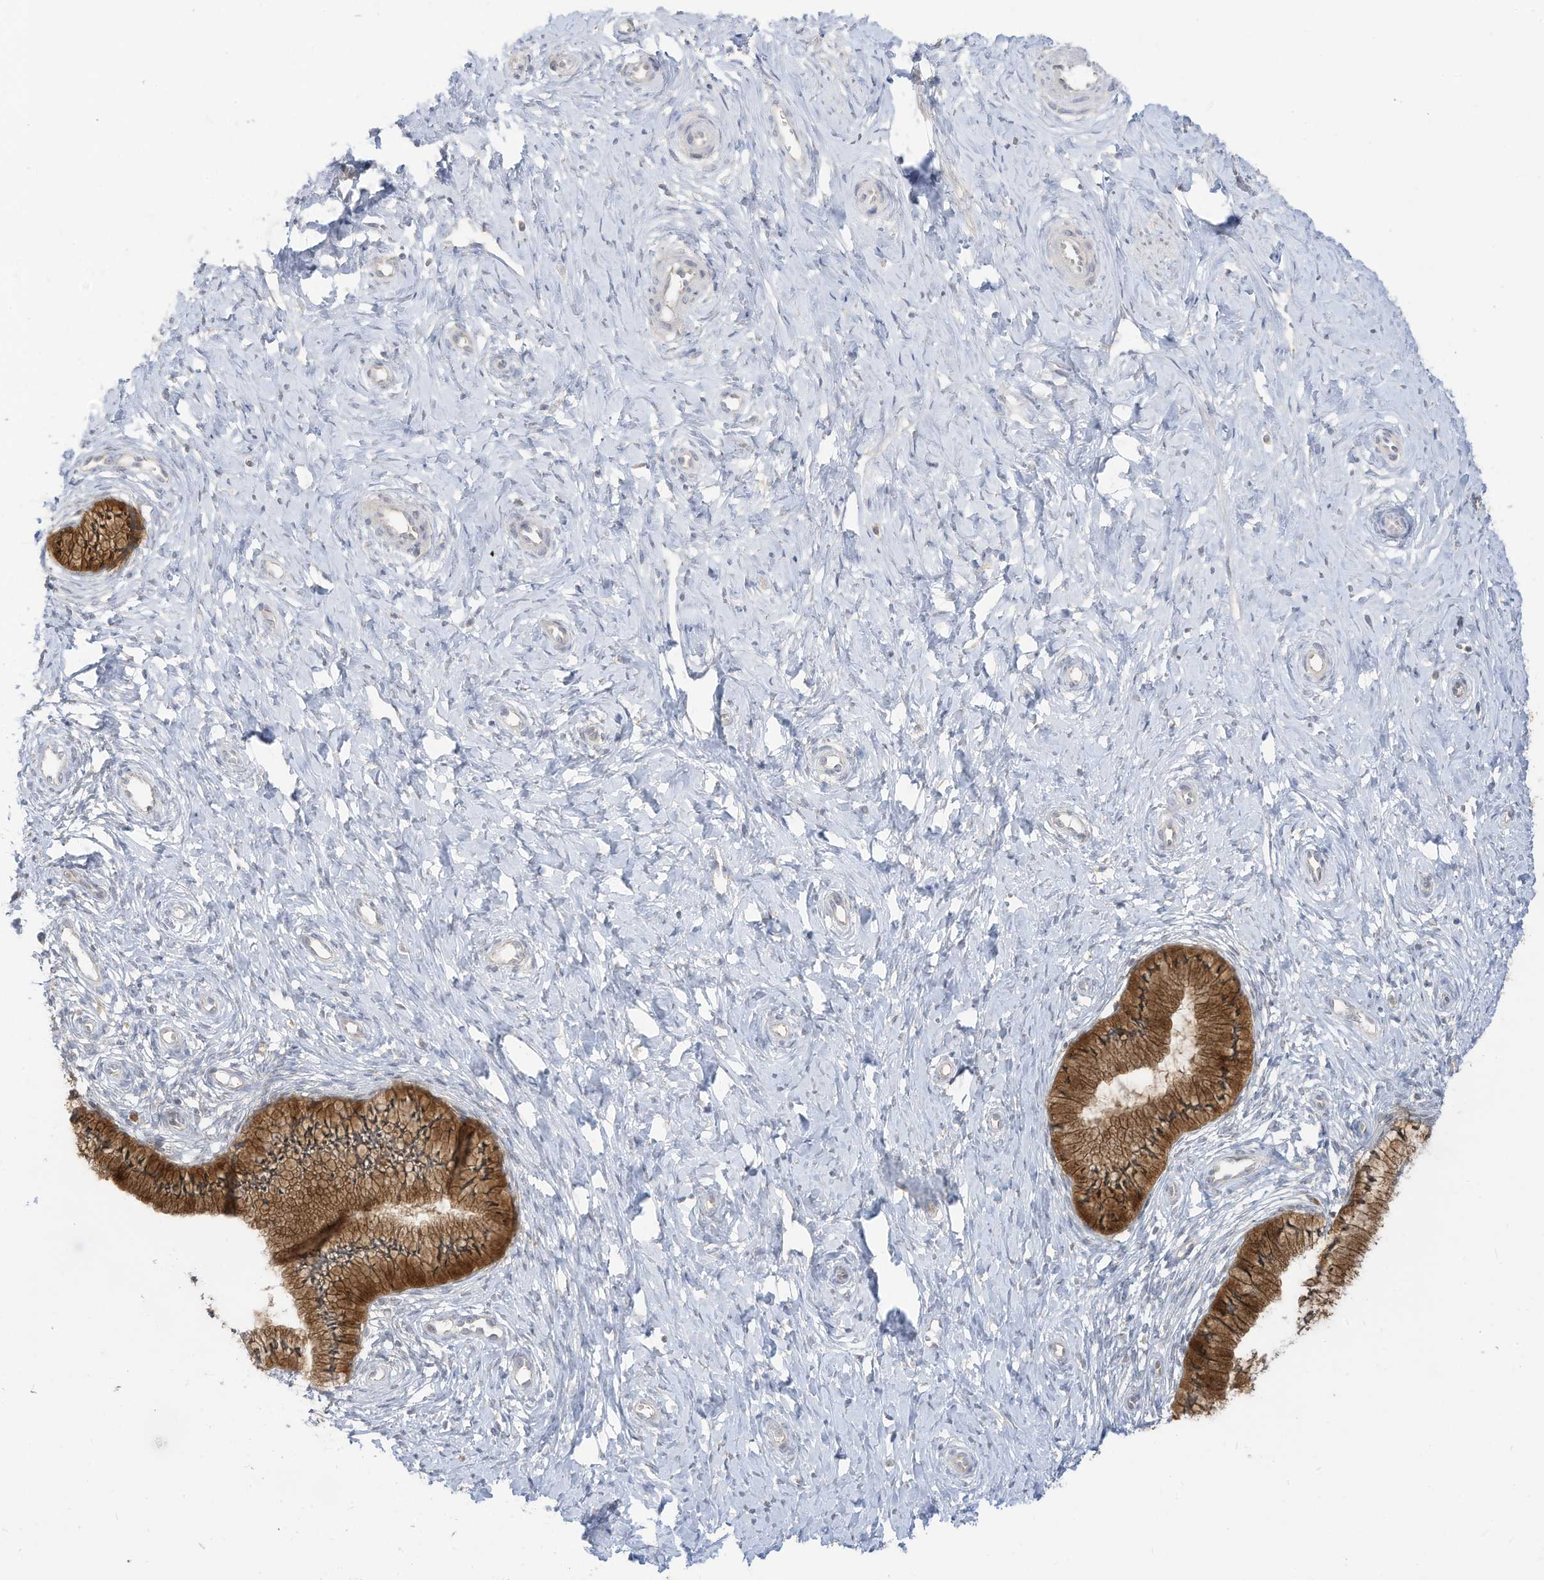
{"staining": {"intensity": "strong", "quantity": ">75%", "location": "cytoplasmic/membranous"}, "tissue": "cervix", "cell_type": "Glandular cells", "image_type": "normal", "snomed": [{"axis": "morphology", "description": "Normal tissue, NOS"}, {"axis": "topography", "description": "Cervix"}], "caption": "Cervix stained for a protein shows strong cytoplasmic/membranous positivity in glandular cells. (DAB (3,3'-diaminobenzidine) = brown stain, brightfield microscopy at high magnification).", "gene": "LRRN2", "patient": {"sex": "female", "age": 36}}